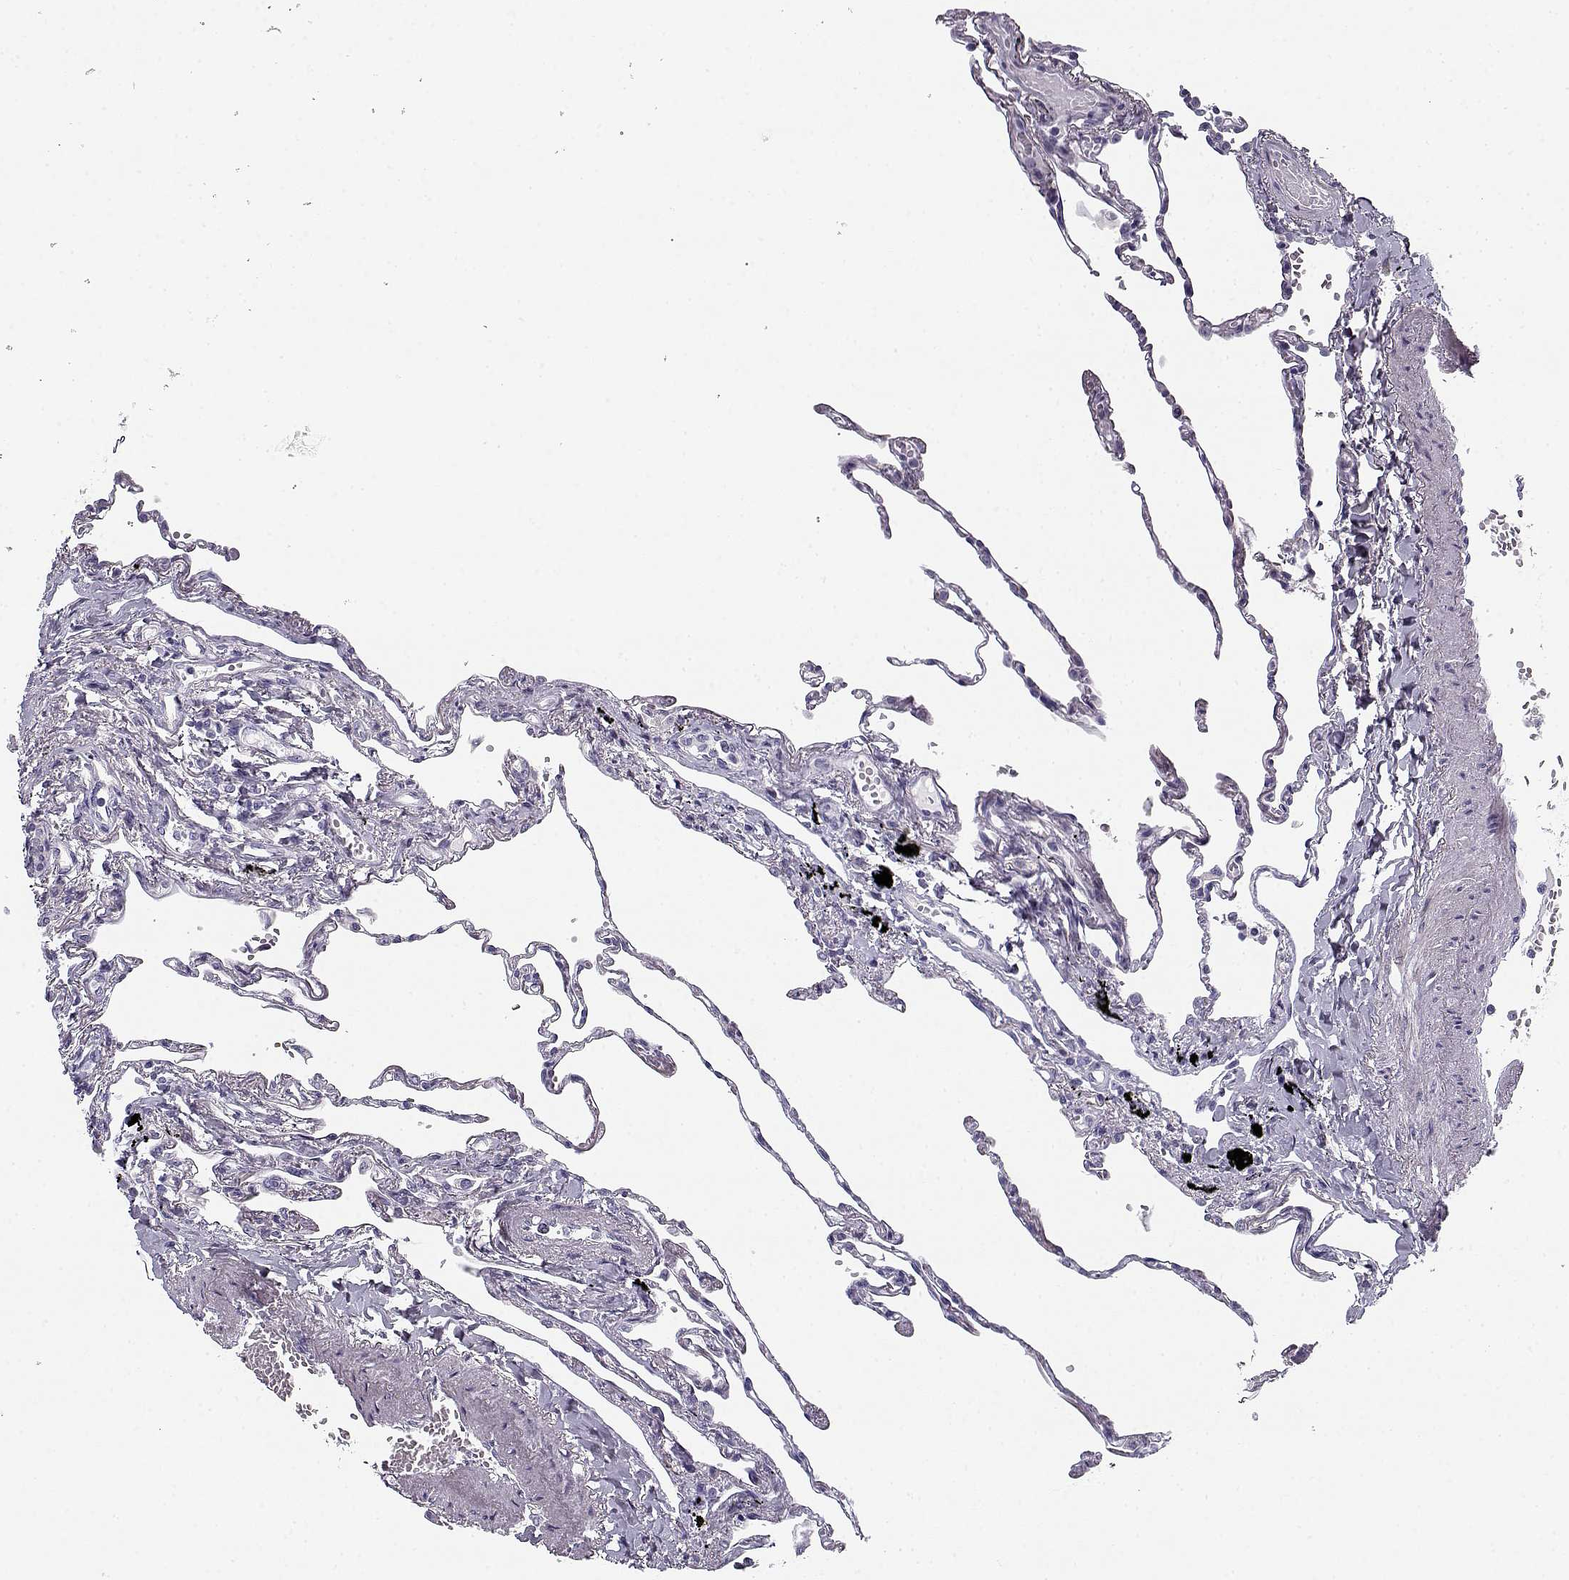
{"staining": {"intensity": "negative", "quantity": "none", "location": "none"}, "tissue": "lung", "cell_type": "Alveolar cells", "image_type": "normal", "snomed": [{"axis": "morphology", "description": "Normal tissue, NOS"}, {"axis": "topography", "description": "Lung"}], "caption": "DAB (3,3'-diaminobenzidine) immunohistochemical staining of benign lung exhibits no significant staining in alveolar cells. The staining was performed using DAB (3,3'-diaminobenzidine) to visualize the protein expression in brown, while the nuclei were stained in blue with hematoxylin (Magnification: 20x).", "gene": "CREB3L3", "patient": {"sex": "male", "age": 78}}